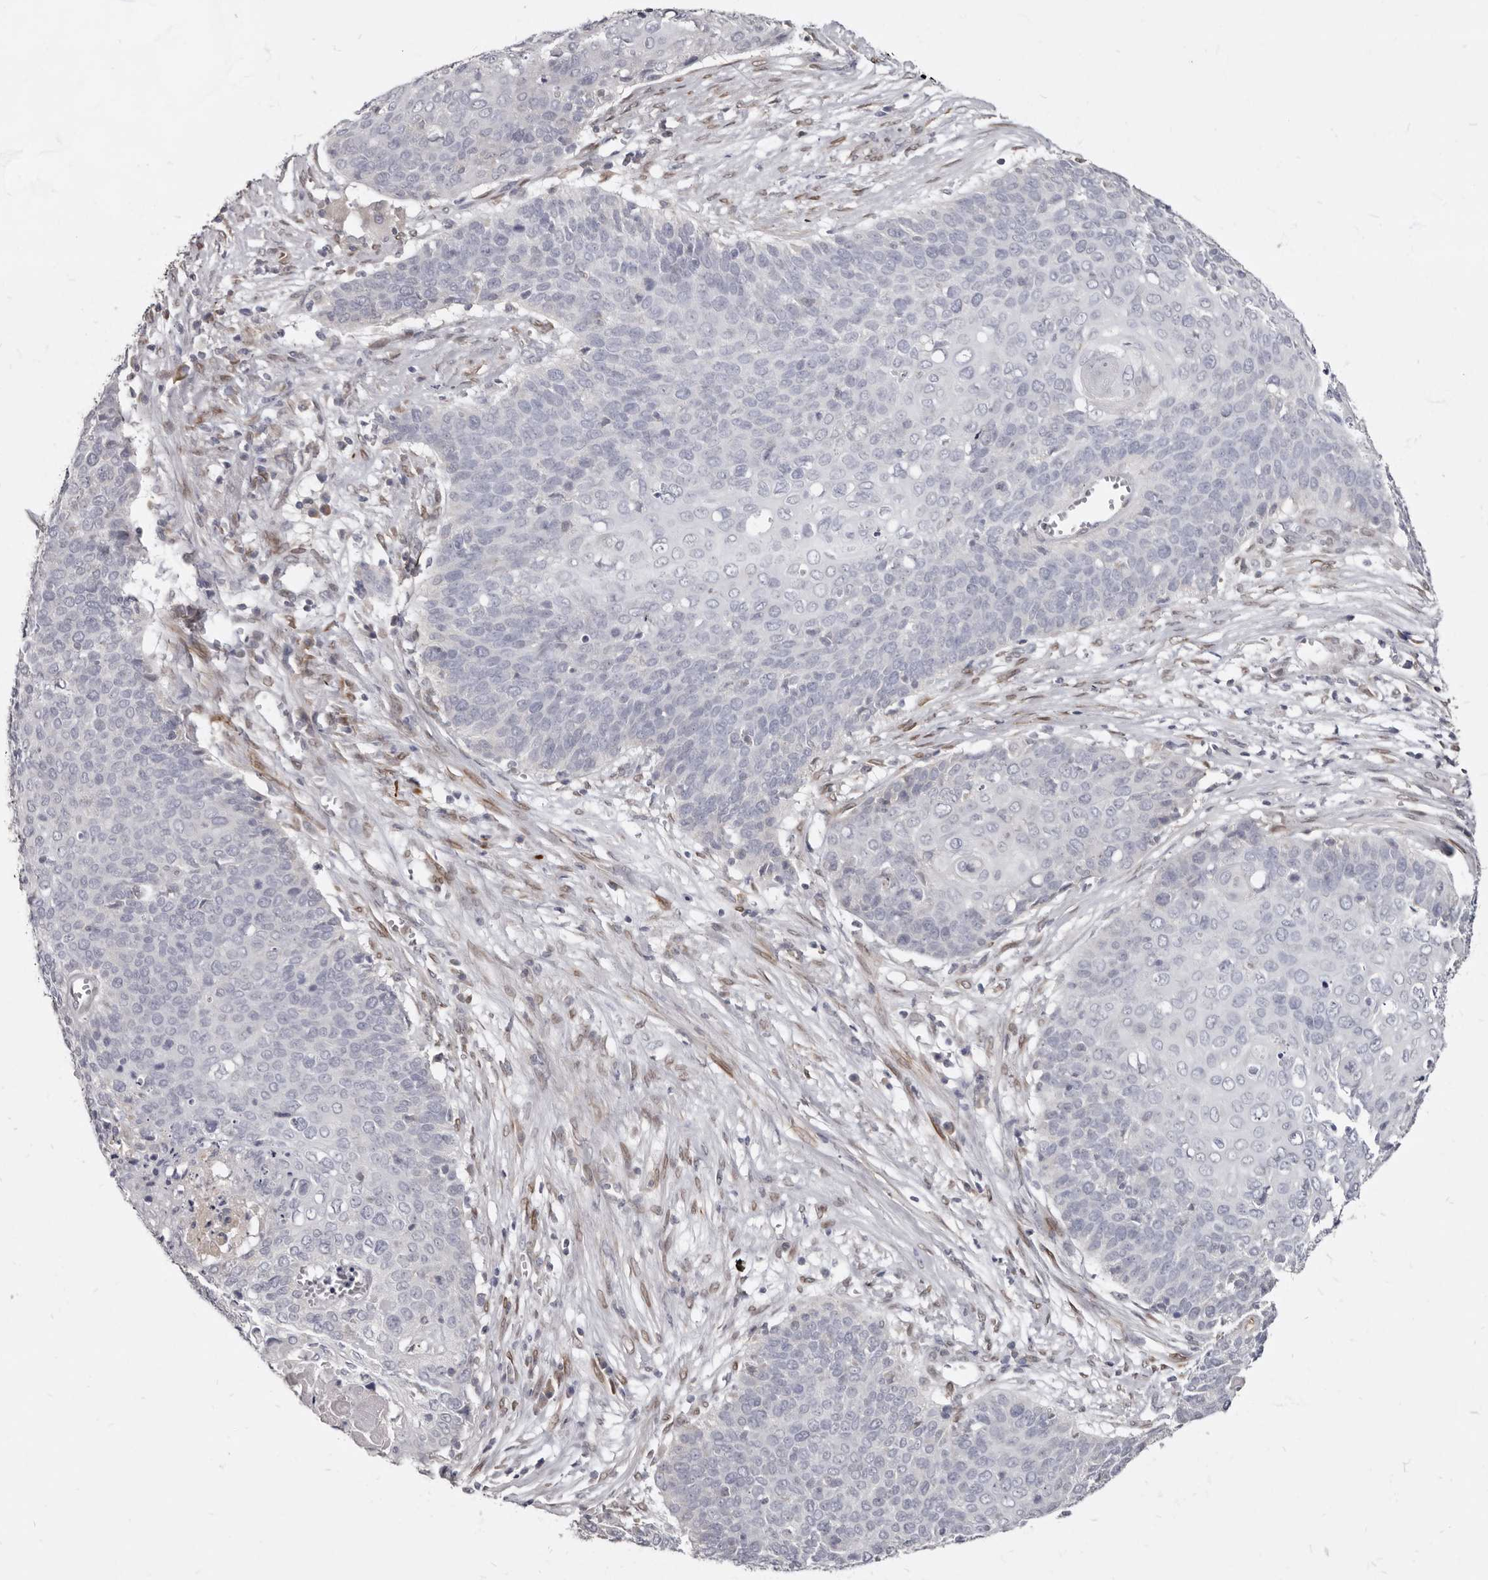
{"staining": {"intensity": "negative", "quantity": "none", "location": "none"}, "tissue": "cervical cancer", "cell_type": "Tumor cells", "image_type": "cancer", "snomed": [{"axis": "morphology", "description": "Squamous cell carcinoma, NOS"}, {"axis": "topography", "description": "Cervix"}], "caption": "The IHC photomicrograph has no significant expression in tumor cells of squamous cell carcinoma (cervical) tissue.", "gene": "MRGPRF", "patient": {"sex": "female", "age": 39}}